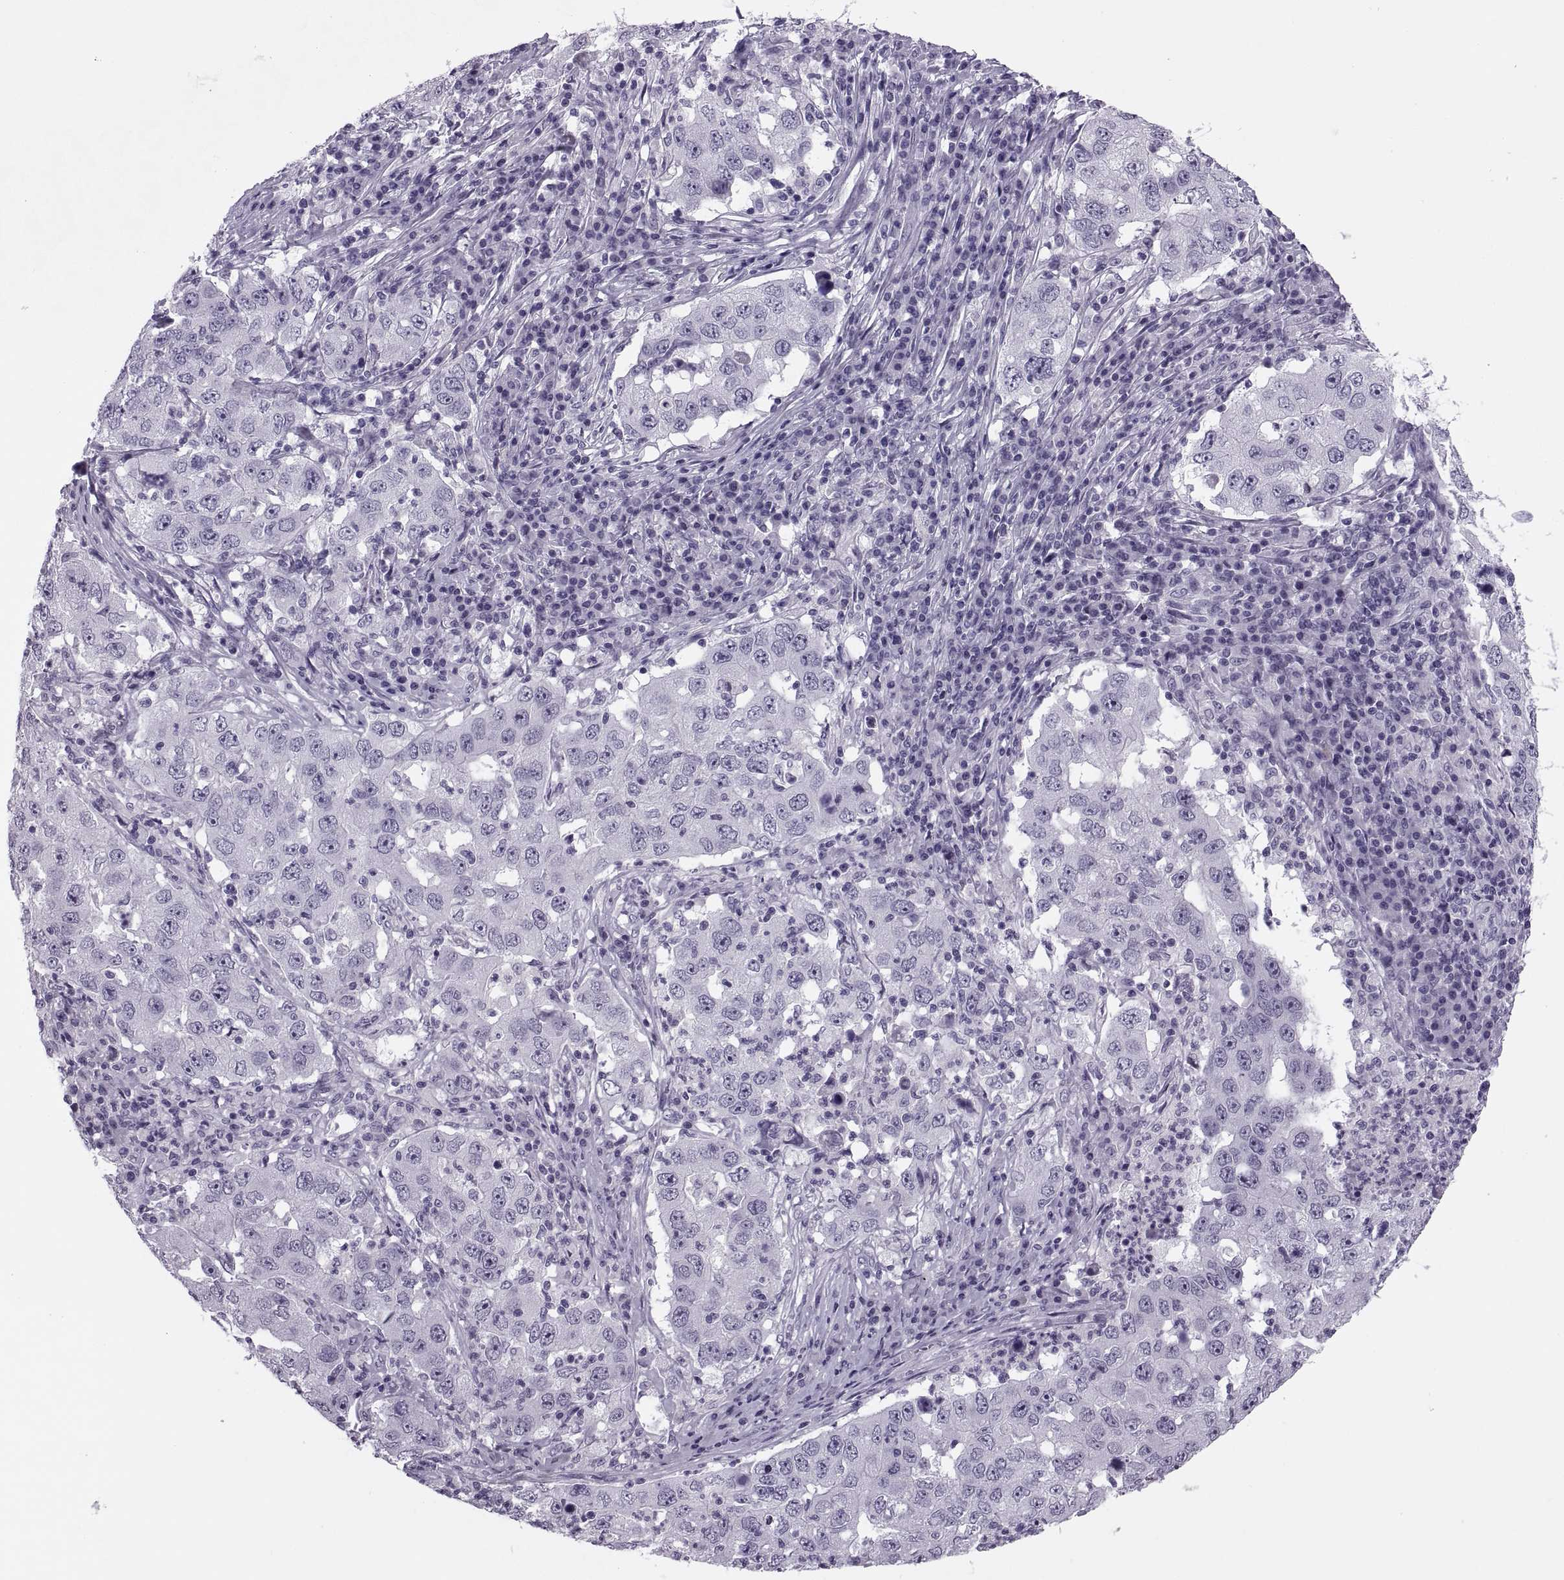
{"staining": {"intensity": "negative", "quantity": "none", "location": "none"}, "tissue": "lung cancer", "cell_type": "Tumor cells", "image_type": "cancer", "snomed": [{"axis": "morphology", "description": "Adenocarcinoma, NOS"}, {"axis": "topography", "description": "Lung"}], "caption": "Immunohistochemical staining of human lung adenocarcinoma reveals no significant staining in tumor cells.", "gene": "SYNGR4", "patient": {"sex": "male", "age": 73}}